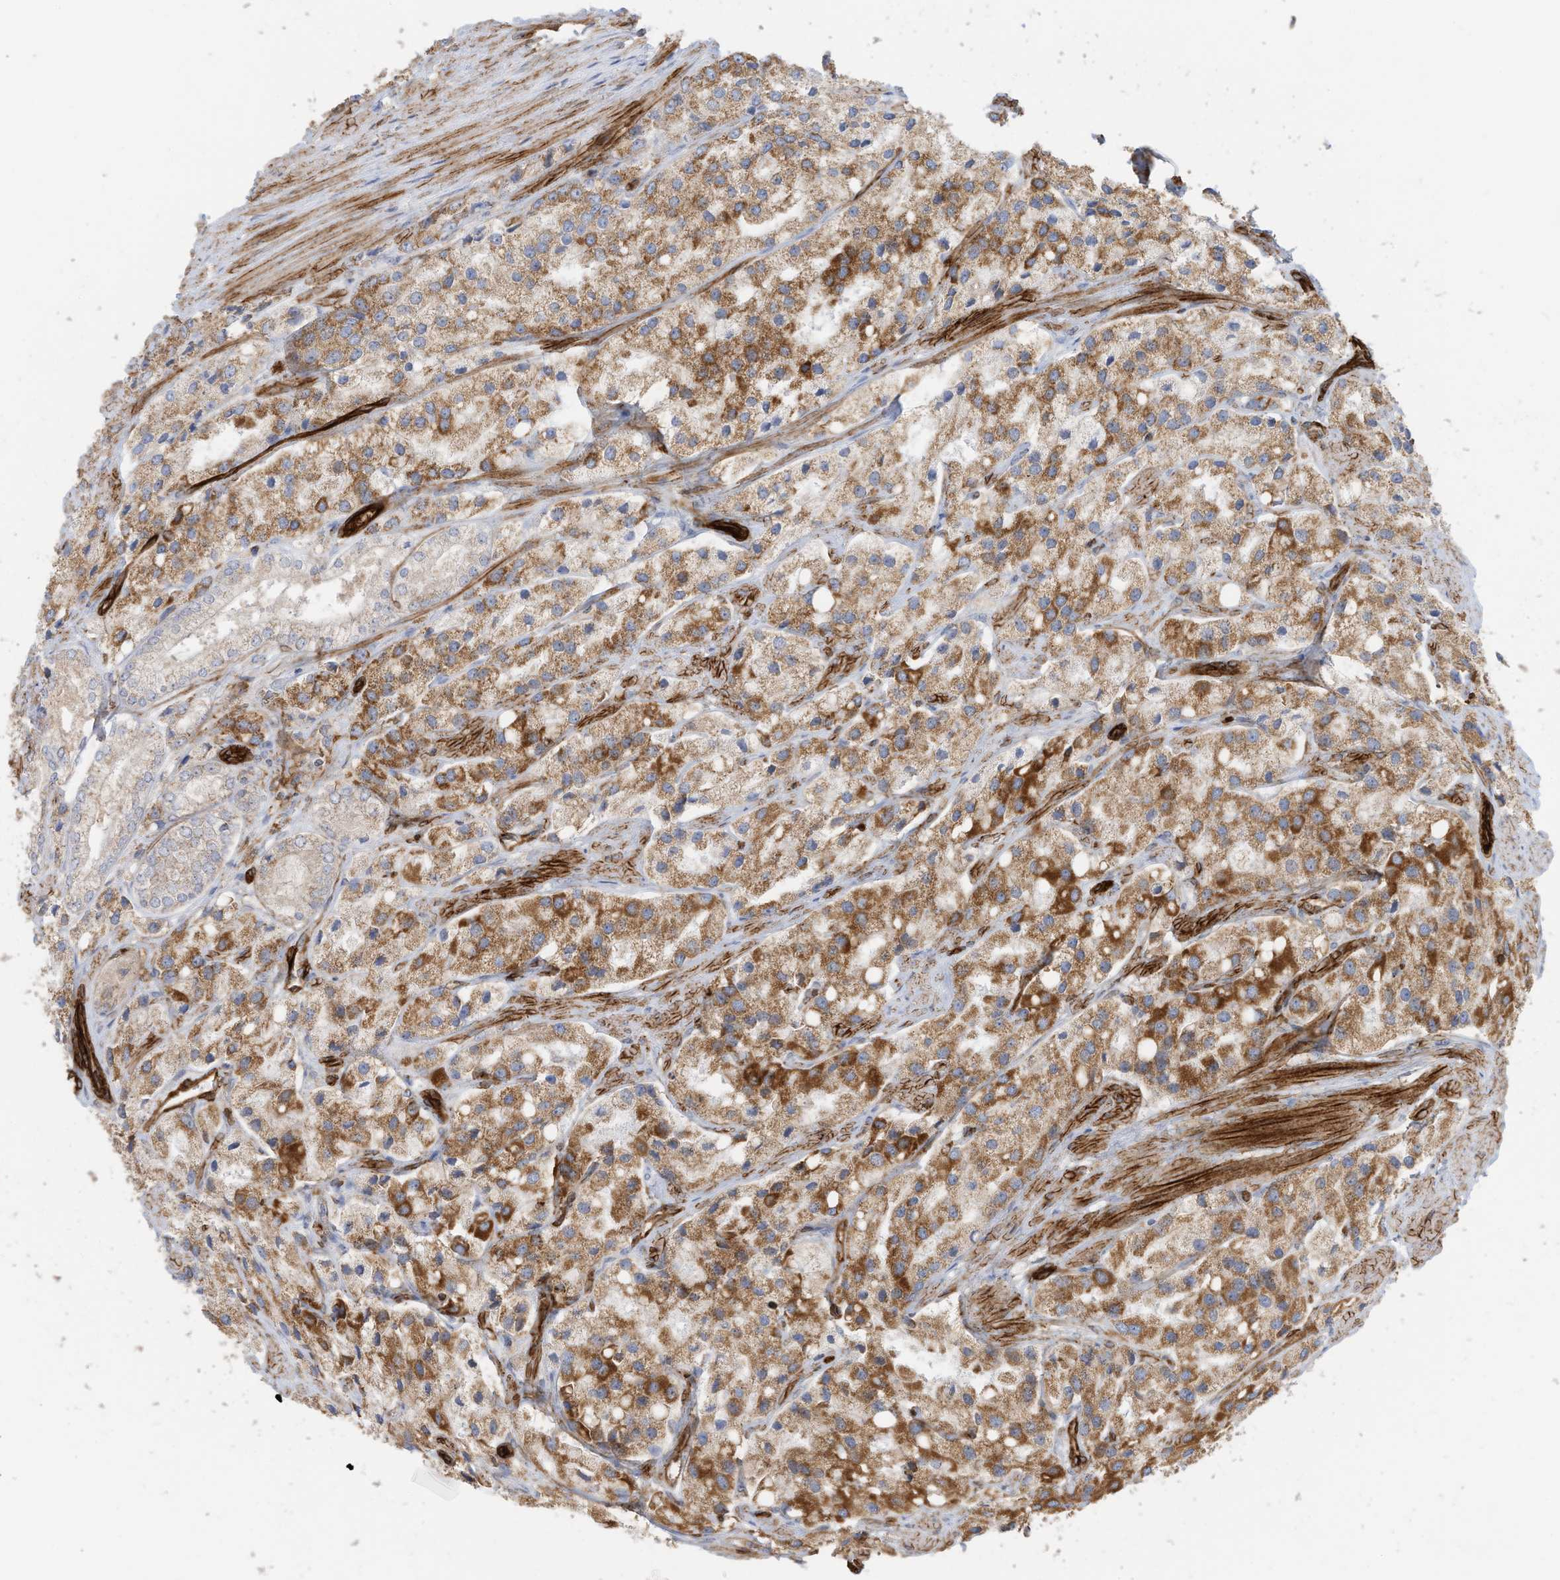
{"staining": {"intensity": "moderate", "quantity": ">75%", "location": "cytoplasmic/membranous"}, "tissue": "prostate cancer", "cell_type": "Tumor cells", "image_type": "cancer", "snomed": [{"axis": "morphology", "description": "Adenocarcinoma, High grade"}, {"axis": "topography", "description": "Prostate"}], "caption": "A medium amount of moderate cytoplasmic/membranous positivity is identified in about >75% of tumor cells in prostate adenocarcinoma (high-grade) tissue.", "gene": "ABCB7", "patient": {"sex": "male", "age": 66}}